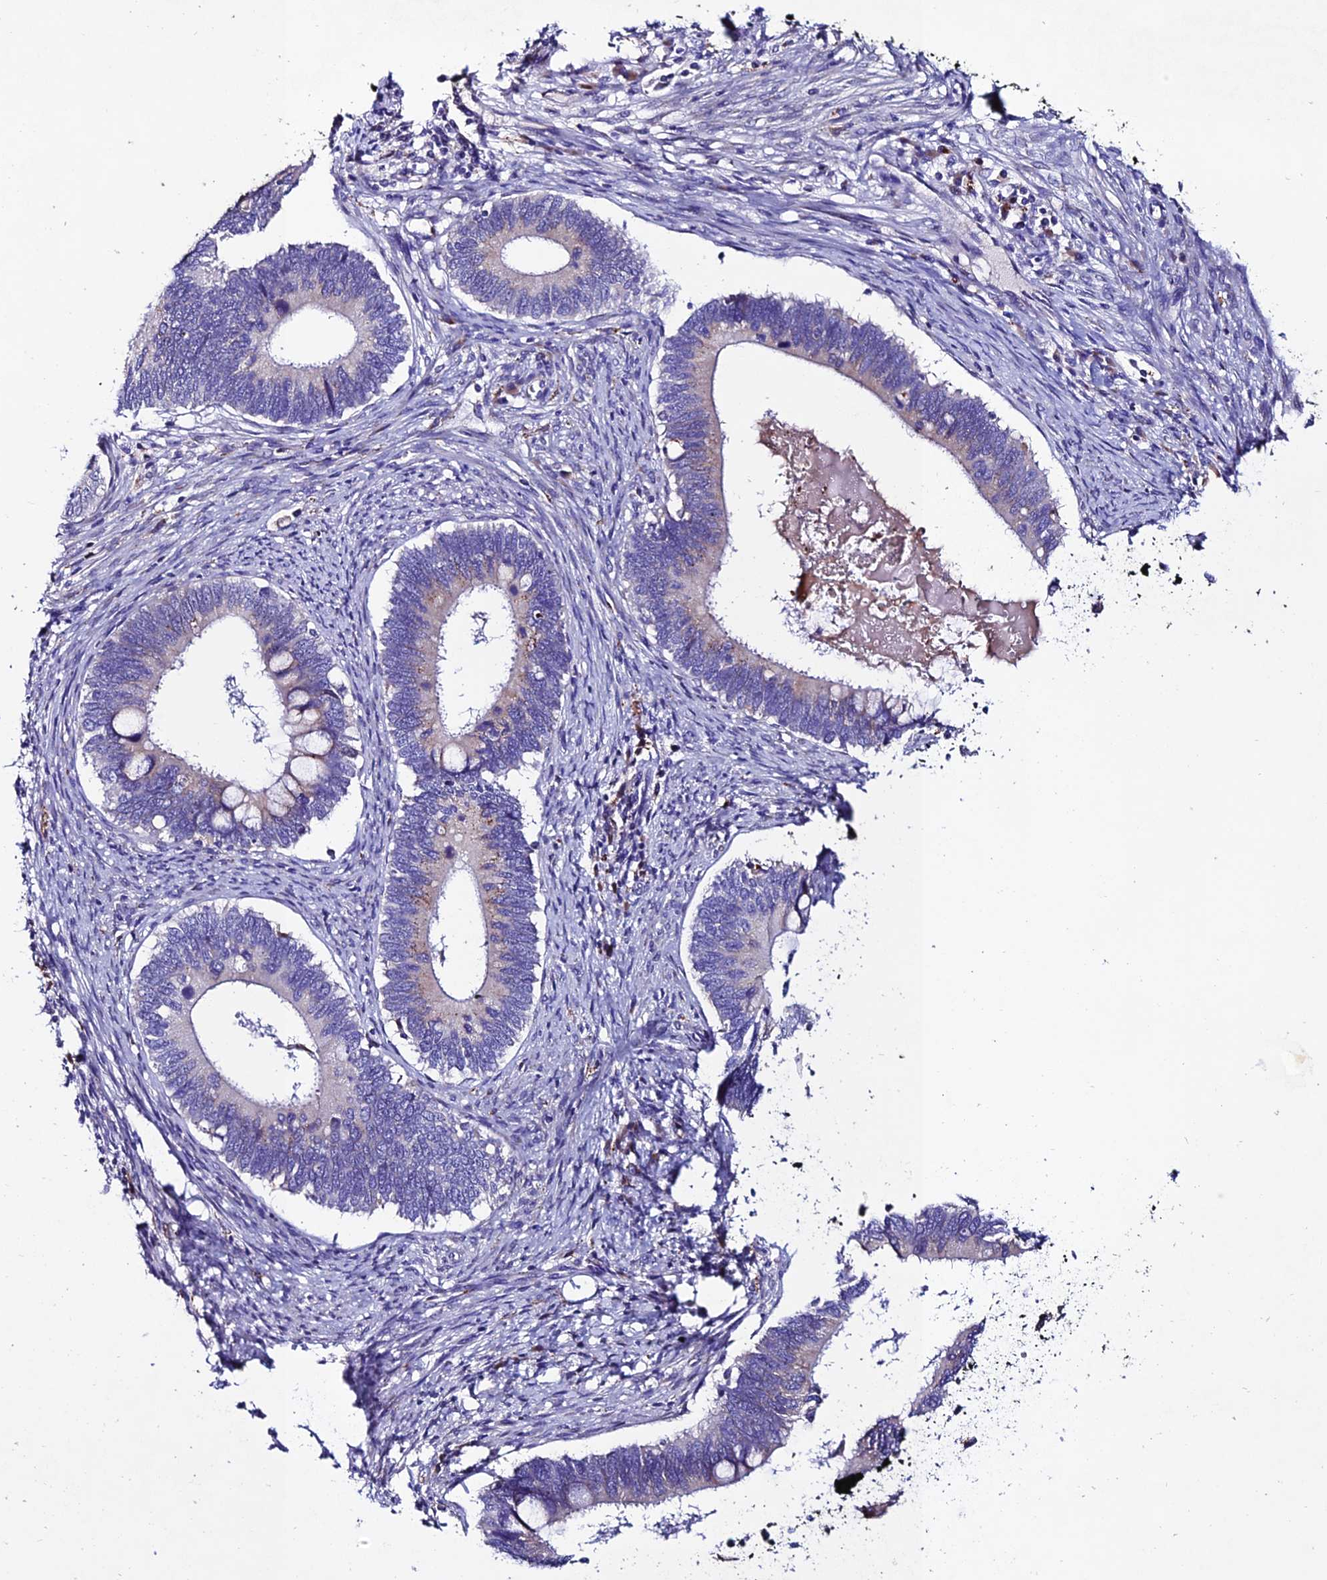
{"staining": {"intensity": "weak", "quantity": "<25%", "location": "cytoplasmic/membranous"}, "tissue": "cervical cancer", "cell_type": "Tumor cells", "image_type": "cancer", "snomed": [{"axis": "morphology", "description": "Adenocarcinoma, NOS"}, {"axis": "topography", "description": "Cervix"}], "caption": "This photomicrograph is of adenocarcinoma (cervical) stained with immunohistochemistry to label a protein in brown with the nuclei are counter-stained blue. There is no expression in tumor cells.", "gene": "OR51Q1", "patient": {"sex": "female", "age": 42}}